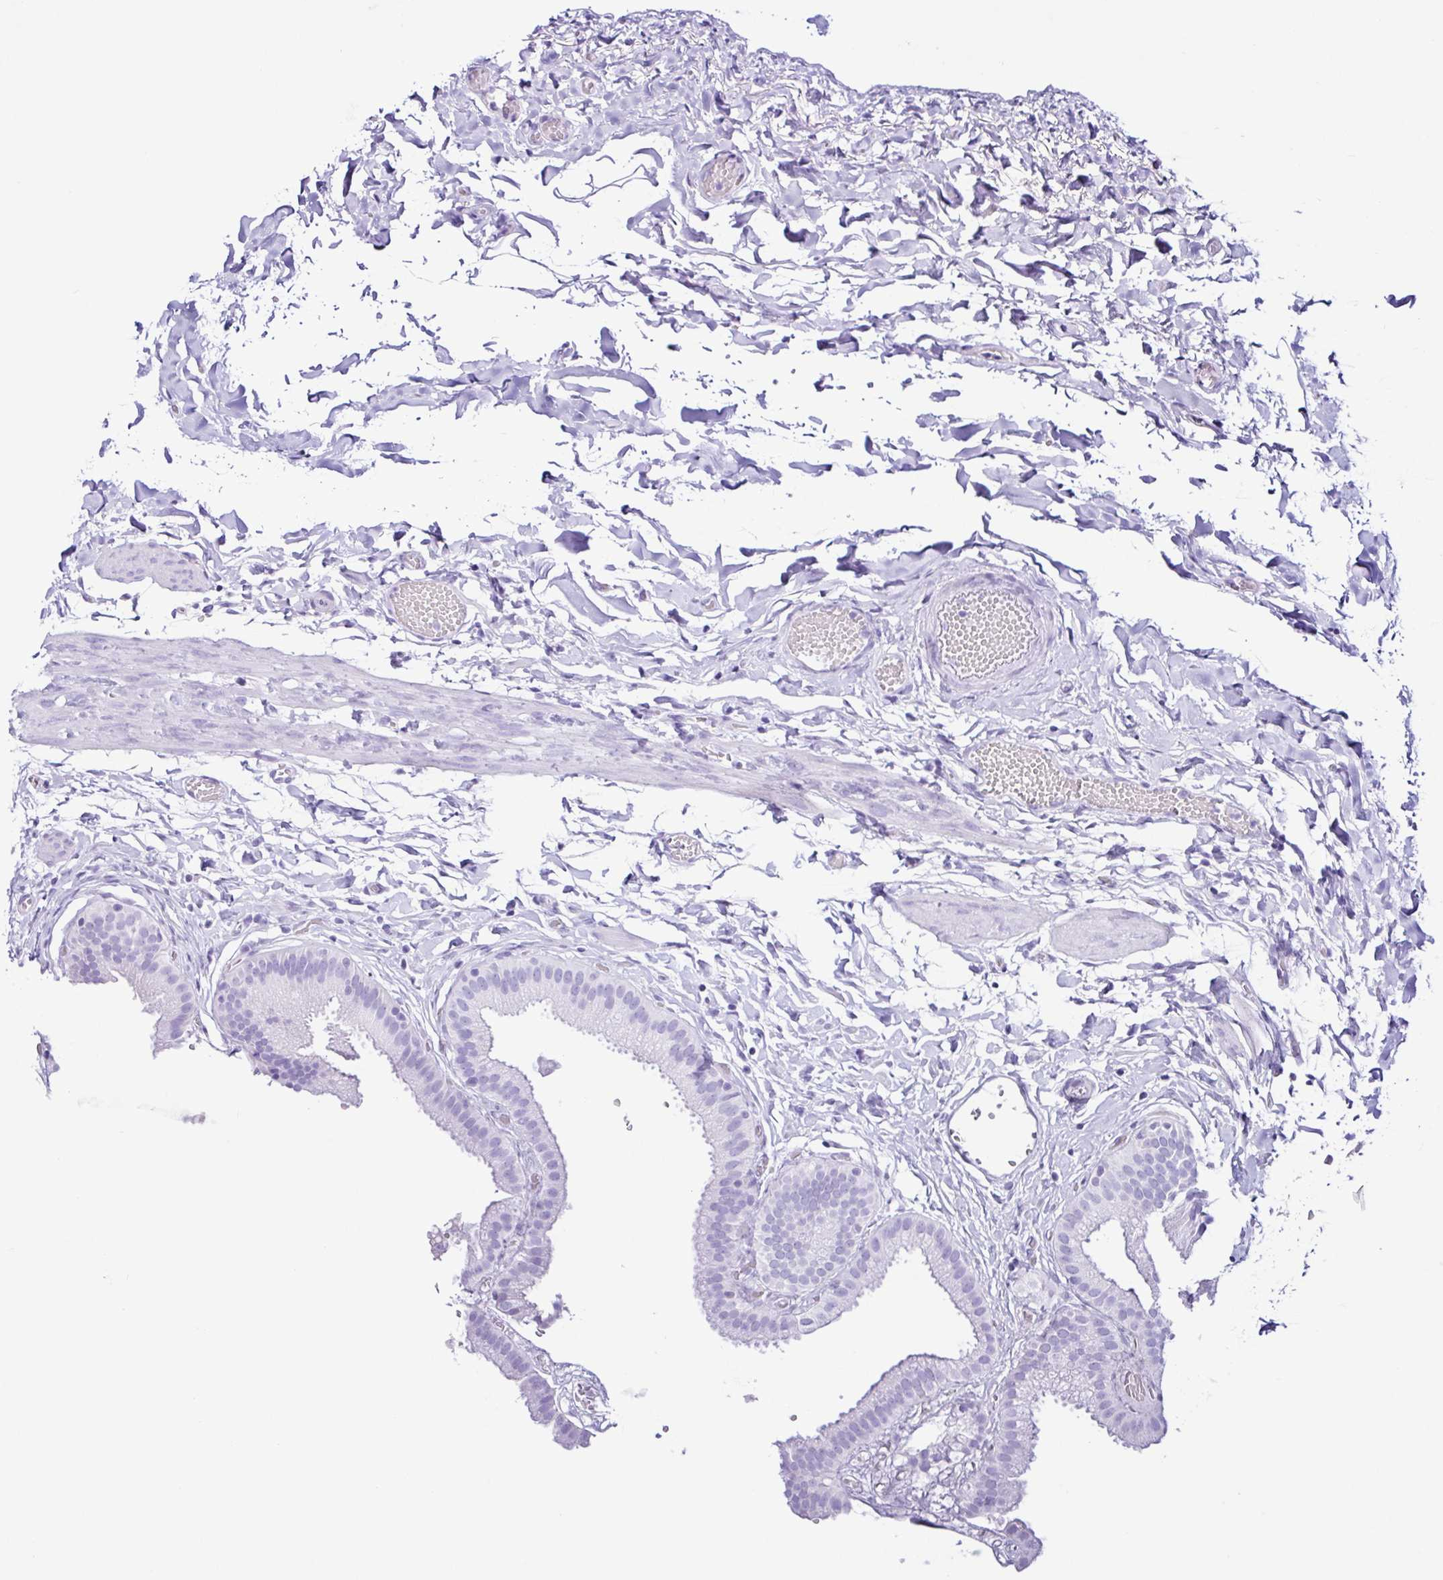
{"staining": {"intensity": "negative", "quantity": "none", "location": "none"}, "tissue": "gallbladder", "cell_type": "Glandular cells", "image_type": "normal", "snomed": [{"axis": "morphology", "description": "Normal tissue, NOS"}, {"axis": "topography", "description": "Gallbladder"}], "caption": "Image shows no protein staining in glandular cells of benign gallbladder. (DAB immunohistochemistry with hematoxylin counter stain).", "gene": "PIGF", "patient": {"sex": "female", "age": 63}}